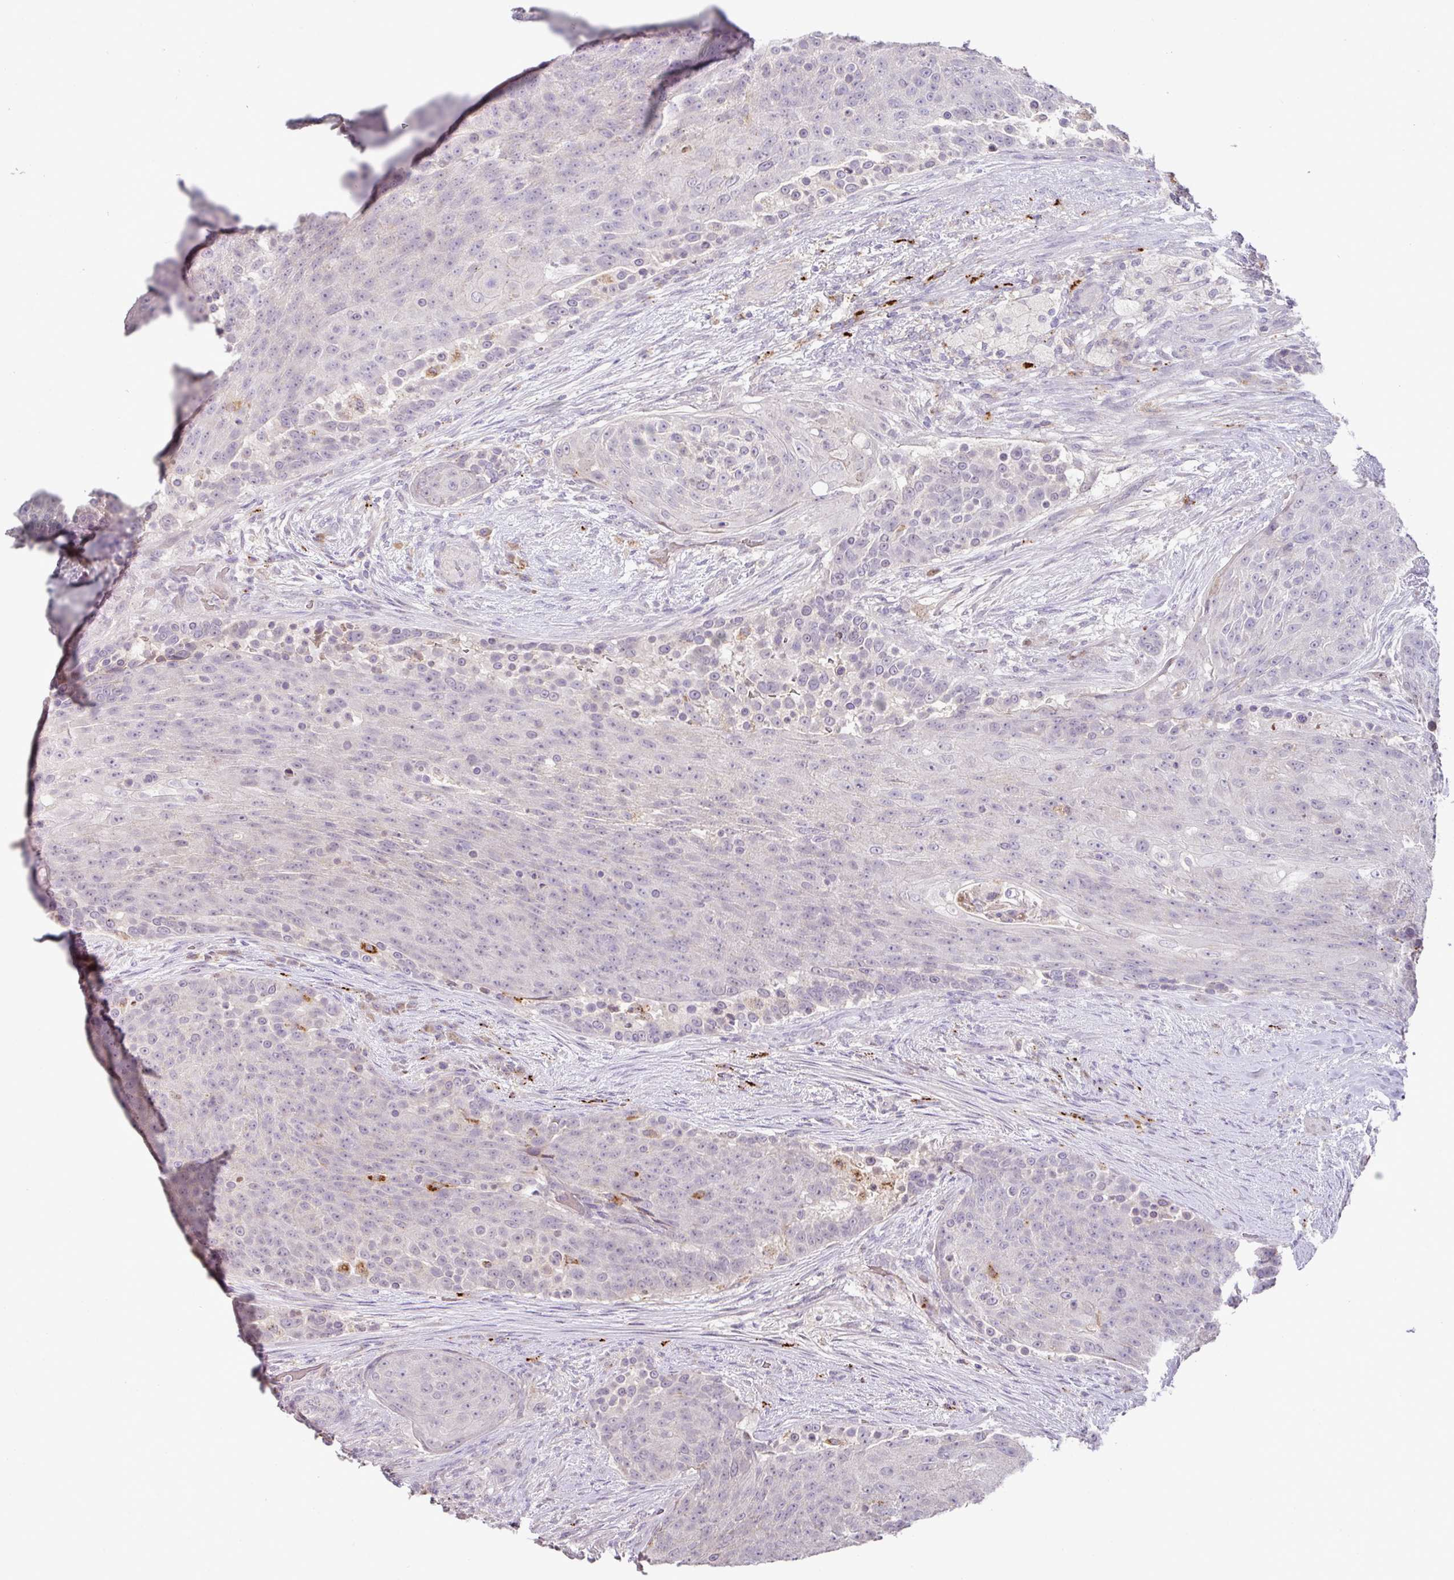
{"staining": {"intensity": "strong", "quantity": "<25%", "location": "cytoplasmic/membranous"}, "tissue": "urothelial cancer", "cell_type": "Tumor cells", "image_type": "cancer", "snomed": [{"axis": "morphology", "description": "Urothelial carcinoma, High grade"}, {"axis": "topography", "description": "Urinary bladder"}], "caption": "Strong cytoplasmic/membranous protein expression is identified in approximately <25% of tumor cells in urothelial carcinoma (high-grade).", "gene": "PLEKHH3", "patient": {"sex": "female", "age": 63}}